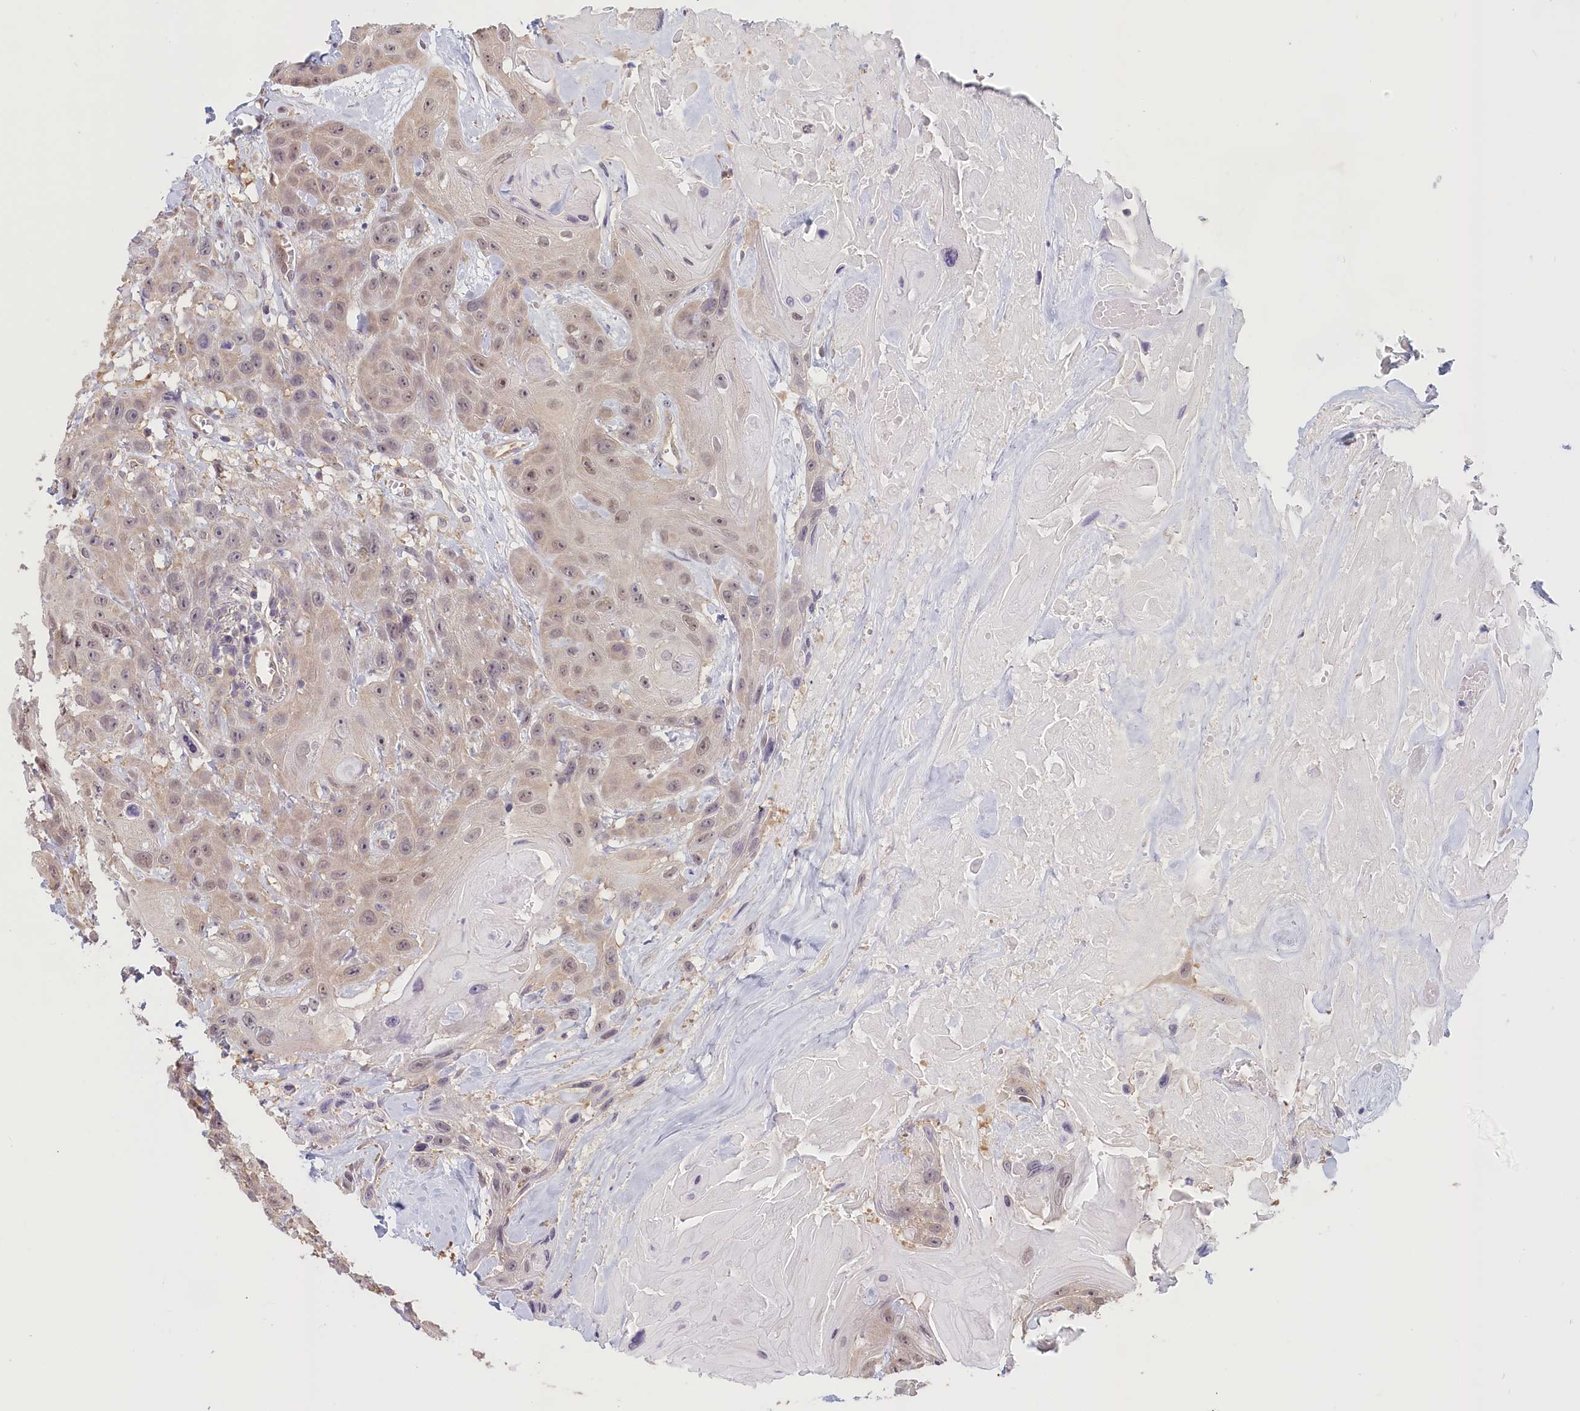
{"staining": {"intensity": "weak", "quantity": ">75%", "location": "nuclear"}, "tissue": "head and neck cancer", "cell_type": "Tumor cells", "image_type": "cancer", "snomed": [{"axis": "morphology", "description": "Squamous cell carcinoma, NOS"}, {"axis": "topography", "description": "Head-Neck"}], "caption": "The histopathology image demonstrates staining of head and neck cancer, revealing weak nuclear protein staining (brown color) within tumor cells.", "gene": "C19orf44", "patient": {"sex": "male", "age": 81}}